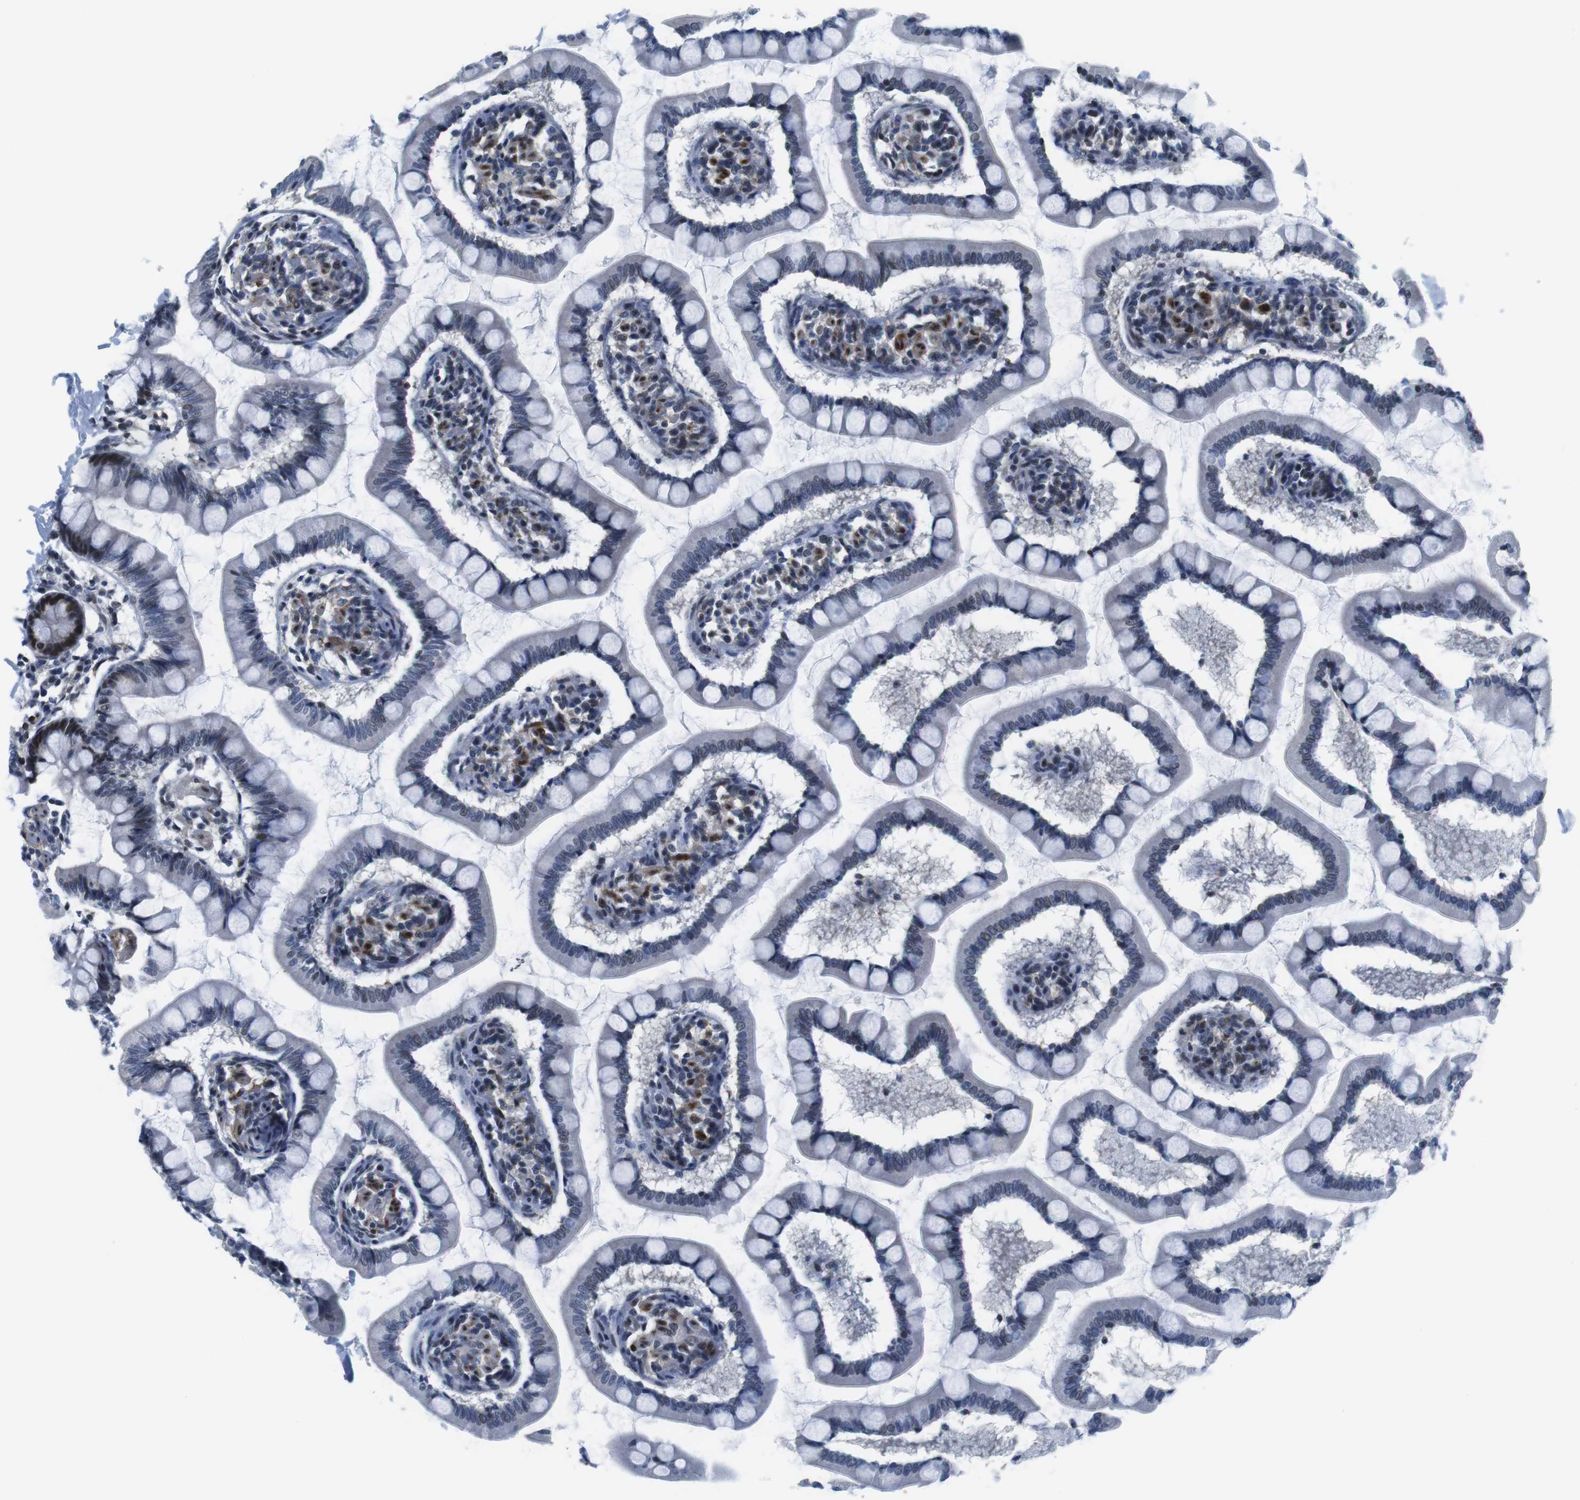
{"staining": {"intensity": "strong", "quantity": "25%-75%", "location": "nuclear"}, "tissue": "small intestine", "cell_type": "Glandular cells", "image_type": "normal", "snomed": [{"axis": "morphology", "description": "Normal tissue, NOS"}, {"axis": "topography", "description": "Small intestine"}], "caption": "Brown immunohistochemical staining in benign small intestine displays strong nuclear expression in about 25%-75% of glandular cells. The staining is performed using DAB brown chromogen to label protein expression. The nuclei are counter-stained blue using hematoxylin.", "gene": "MLH1", "patient": {"sex": "male", "age": 41}}